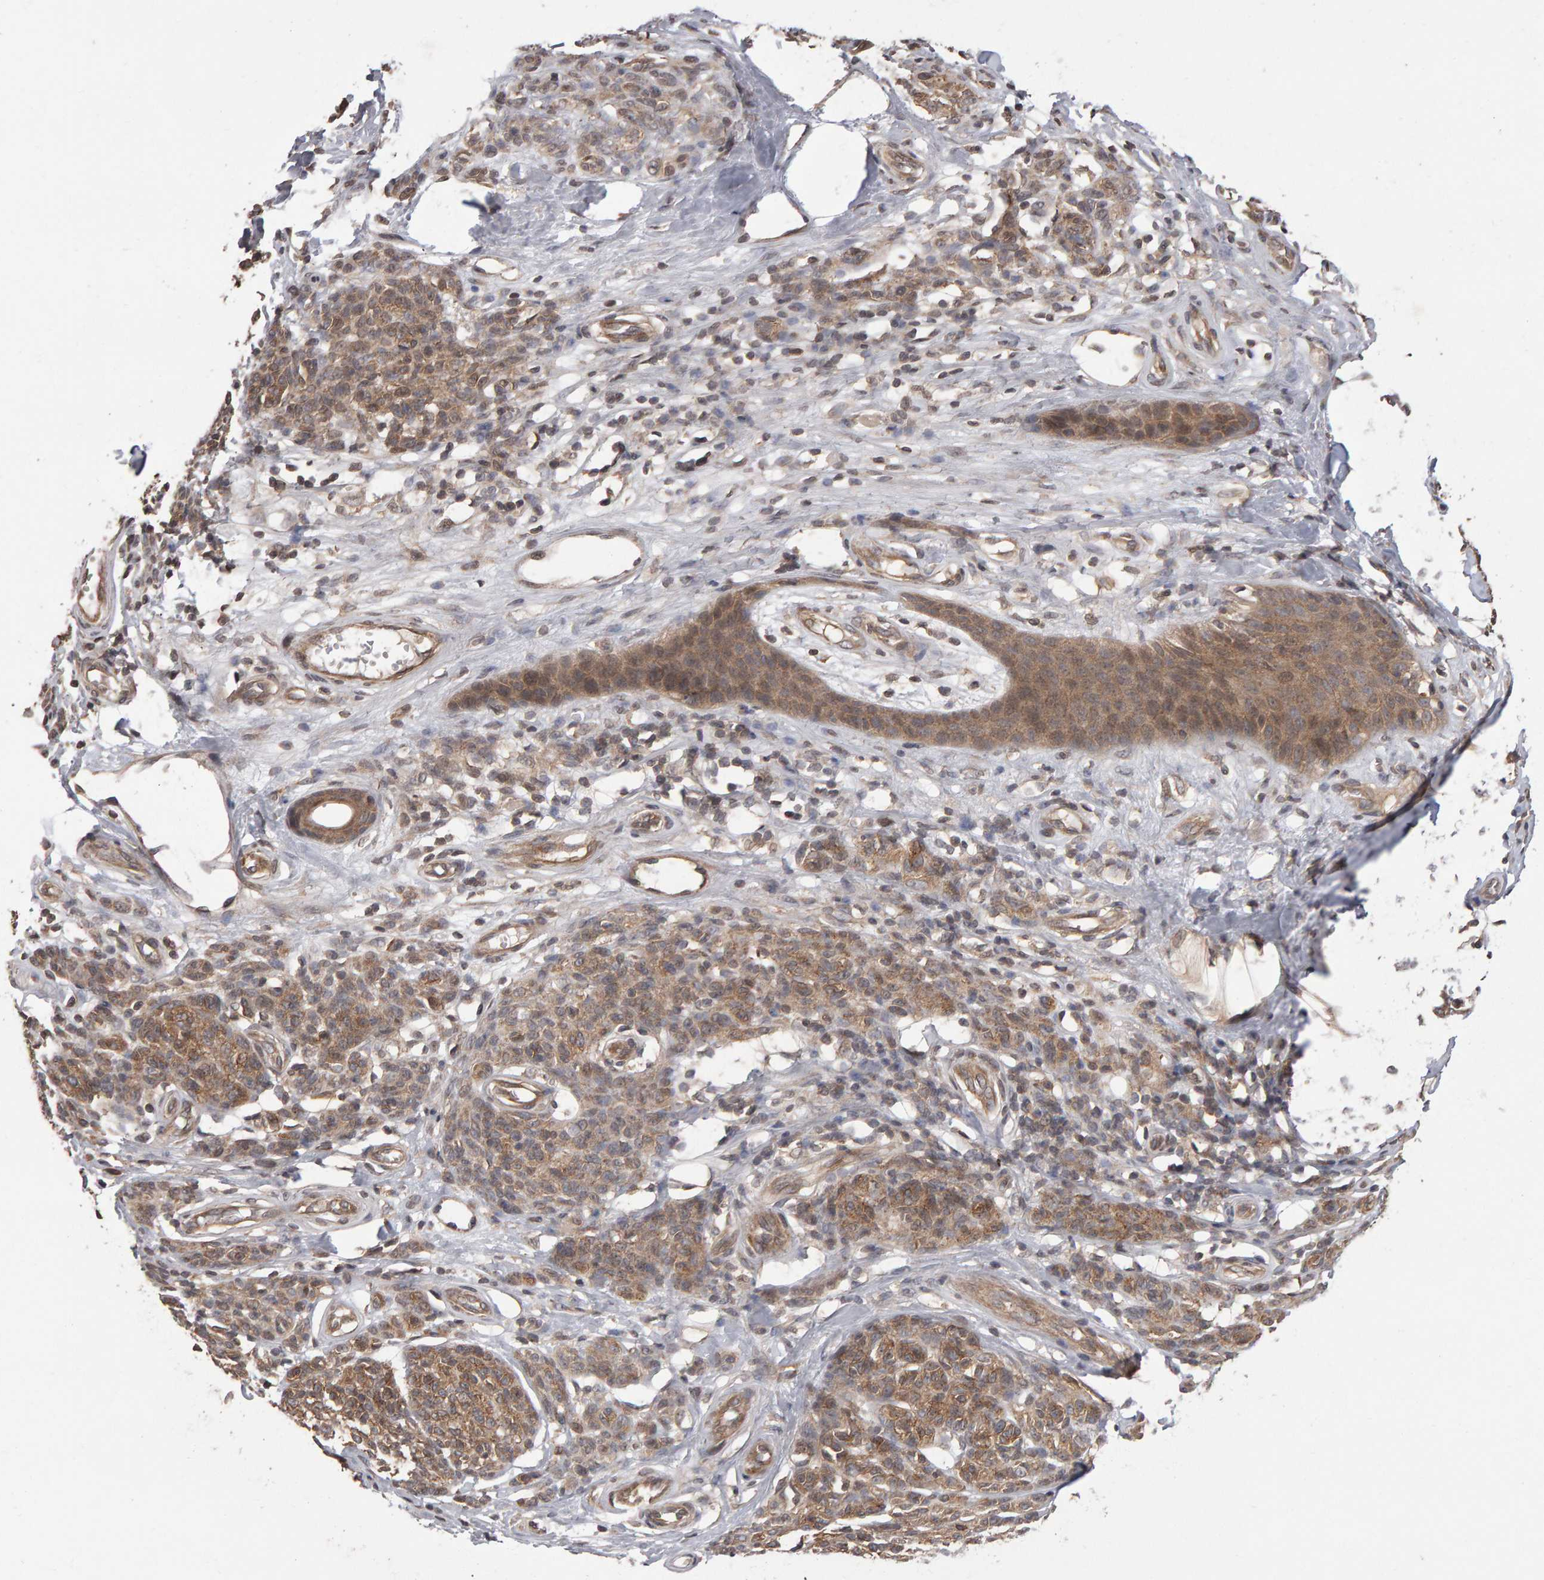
{"staining": {"intensity": "moderate", "quantity": ">75%", "location": "cytoplasmic/membranous"}, "tissue": "melanoma", "cell_type": "Tumor cells", "image_type": "cancer", "snomed": [{"axis": "morphology", "description": "Malignant melanoma, NOS"}, {"axis": "topography", "description": "Skin"}], "caption": "This photomicrograph shows immunohistochemistry staining of human malignant melanoma, with medium moderate cytoplasmic/membranous positivity in about >75% of tumor cells.", "gene": "SCRIB", "patient": {"sex": "female", "age": 64}}